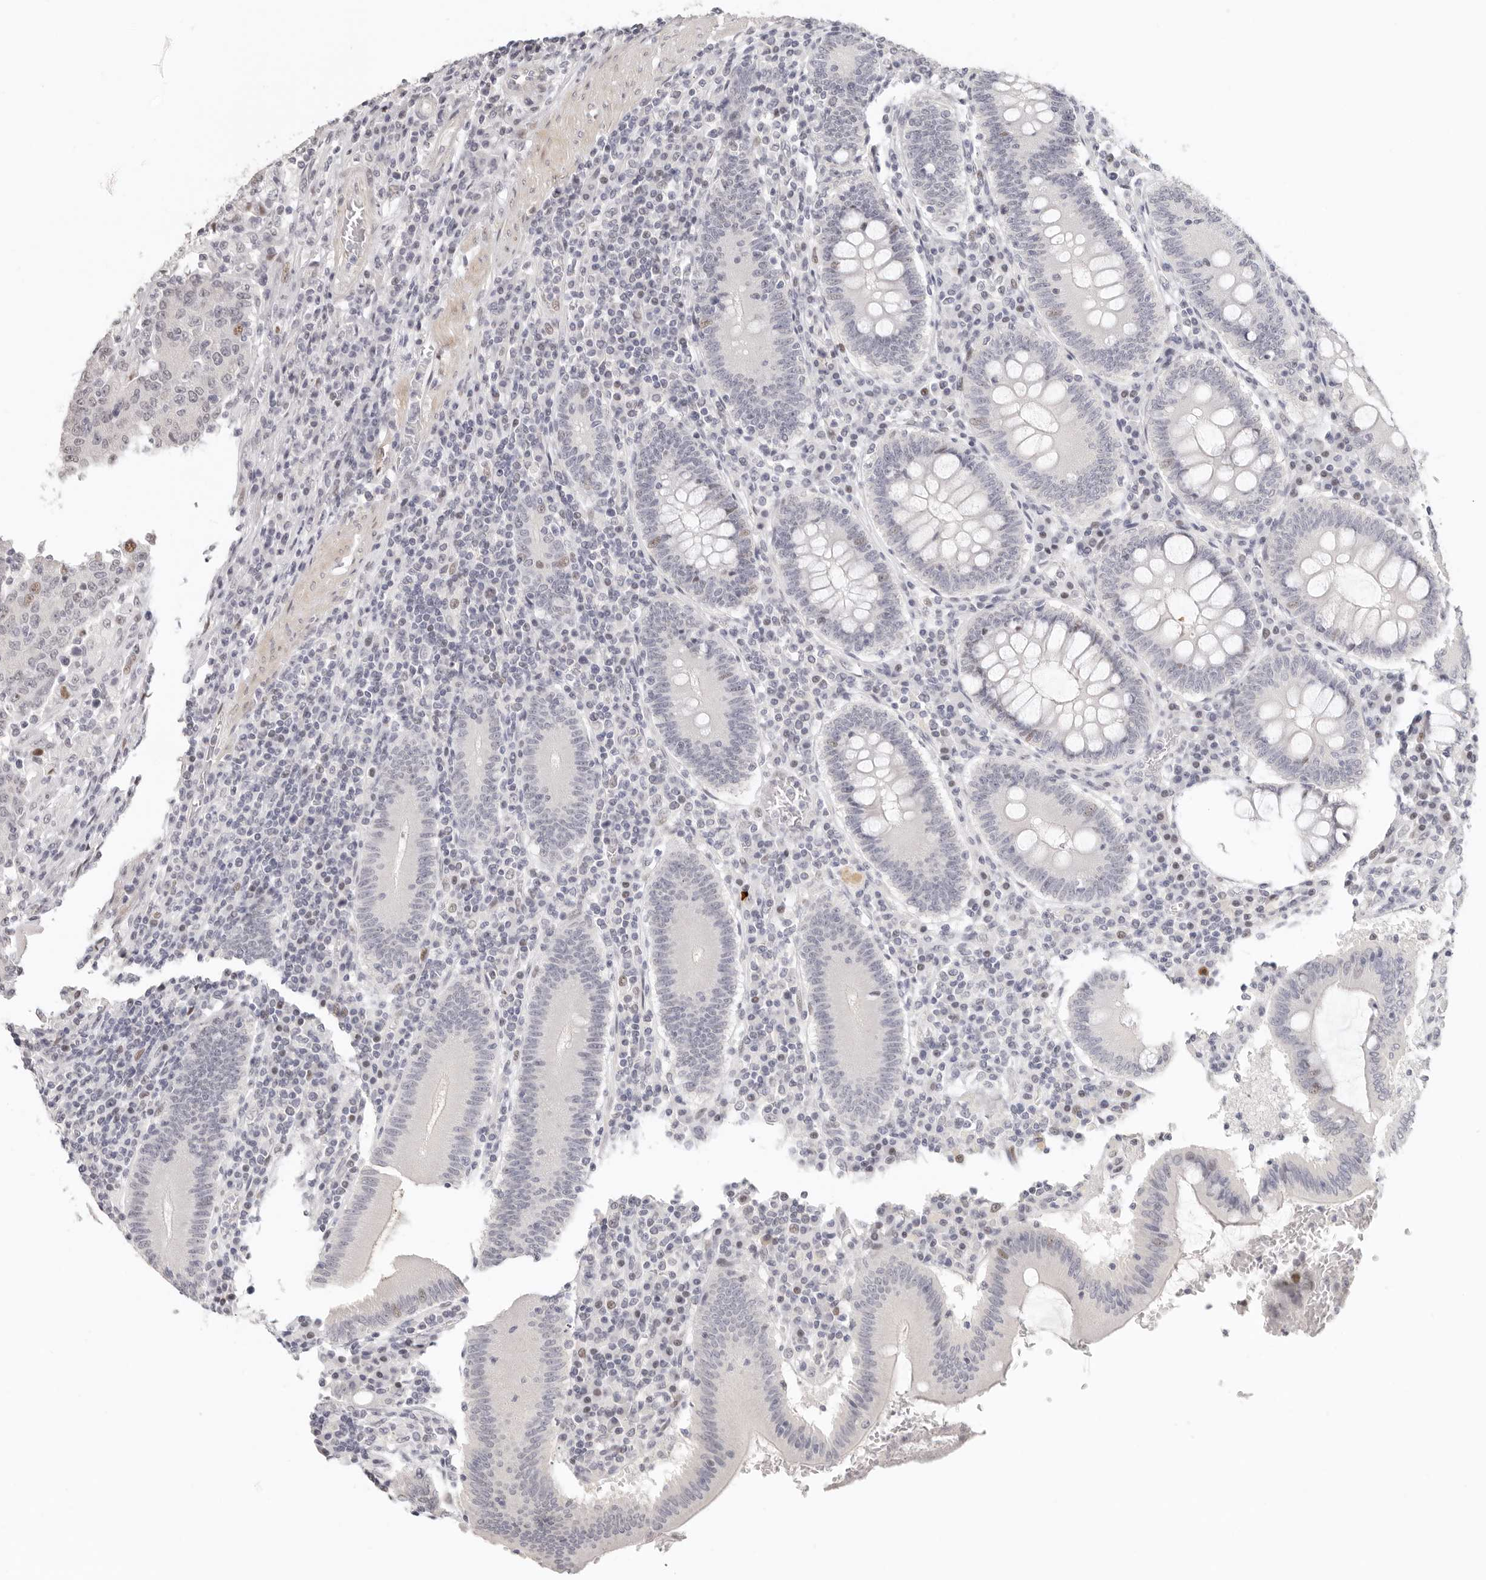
{"staining": {"intensity": "negative", "quantity": "none", "location": "none"}, "tissue": "colorectal cancer", "cell_type": "Tumor cells", "image_type": "cancer", "snomed": [{"axis": "morphology", "description": "Adenocarcinoma, NOS"}, {"axis": "topography", "description": "Colon"}], "caption": "Adenocarcinoma (colorectal) stained for a protein using immunohistochemistry (IHC) displays no expression tumor cells.", "gene": "GPBP1L1", "patient": {"sex": "female", "age": 75}}